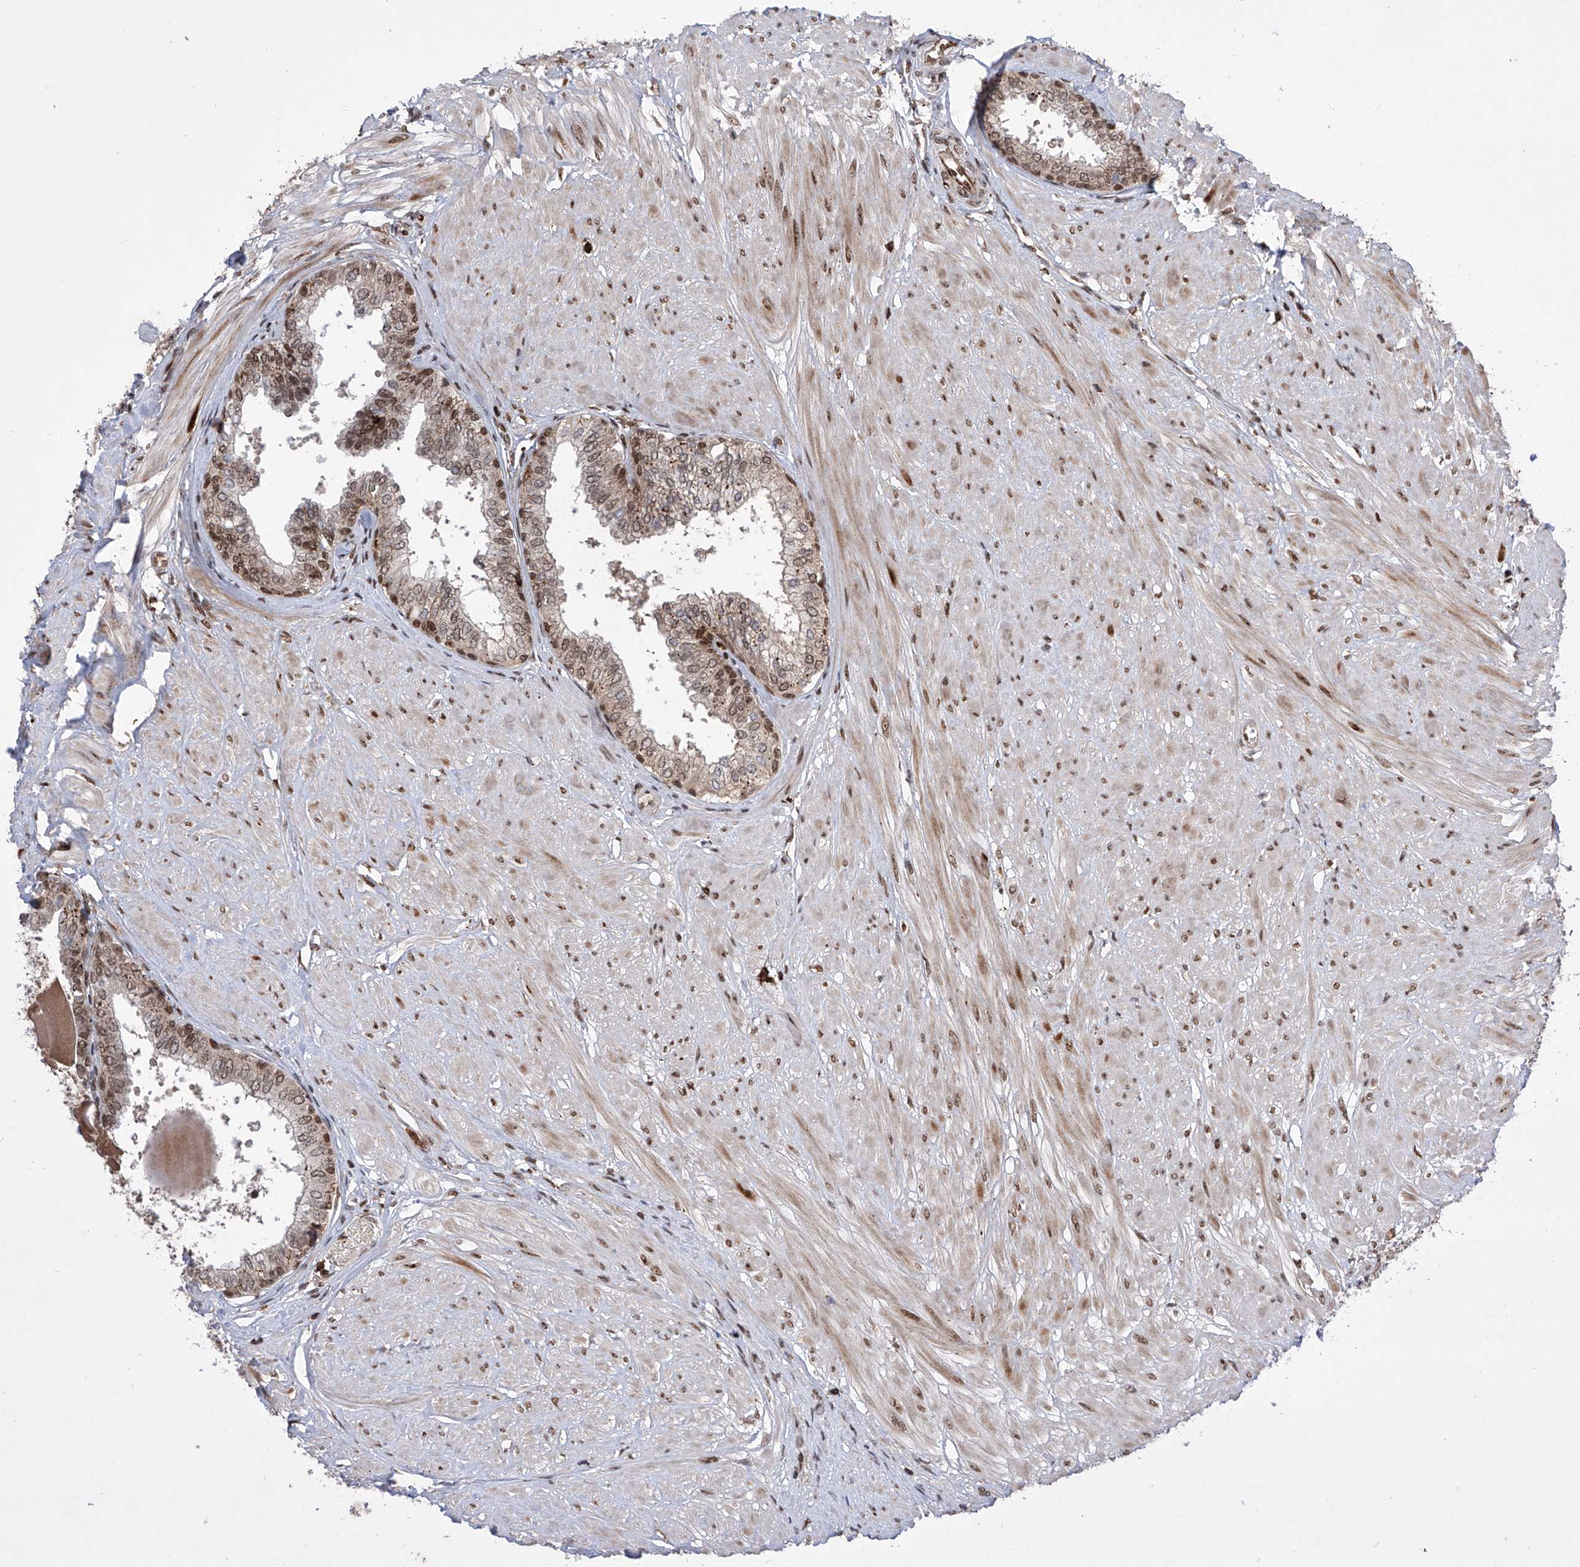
{"staining": {"intensity": "strong", "quantity": ">75%", "location": "cytoplasmic/membranous,nuclear"}, "tissue": "prostate", "cell_type": "Glandular cells", "image_type": "normal", "snomed": [{"axis": "morphology", "description": "Normal tissue, NOS"}, {"axis": "topography", "description": "Prostate"}], "caption": "Brown immunohistochemical staining in unremarkable human prostate demonstrates strong cytoplasmic/membranous,nuclear expression in approximately >75% of glandular cells. The staining was performed using DAB (3,3'-diaminobenzidine) to visualize the protein expression in brown, while the nuclei were stained in blue with hematoxylin (Magnification: 20x).", "gene": "ZNF280D", "patient": {"sex": "male", "age": 48}}